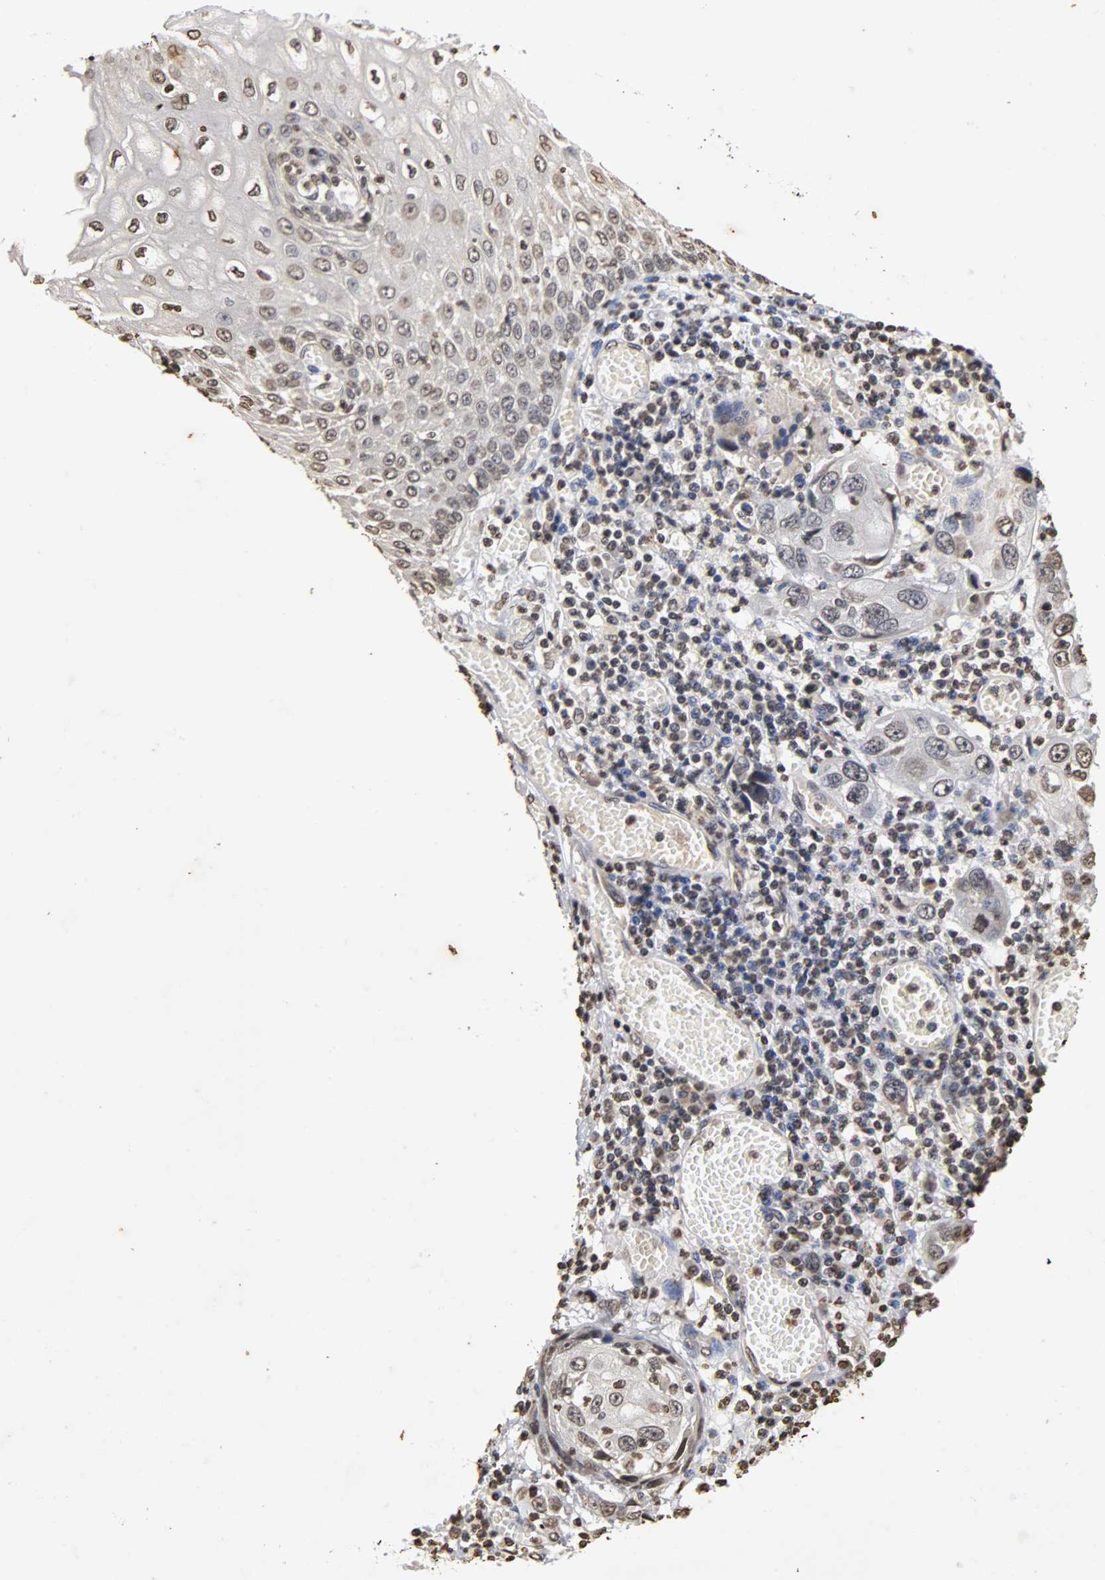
{"staining": {"intensity": "weak", "quantity": "25%-75%", "location": "nuclear"}, "tissue": "esophagus", "cell_type": "Squamous epithelial cells", "image_type": "normal", "snomed": [{"axis": "morphology", "description": "Normal tissue, NOS"}, {"axis": "morphology", "description": "Squamous cell carcinoma, NOS"}, {"axis": "topography", "description": "Esophagus"}], "caption": "Immunohistochemical staining of normal esophagus displays weak nuclear protein positivity in about 25%-75% of squamous epithelial cells.", "gene": "ERCC2", "patient": {"sex": "male", "age": 65}}